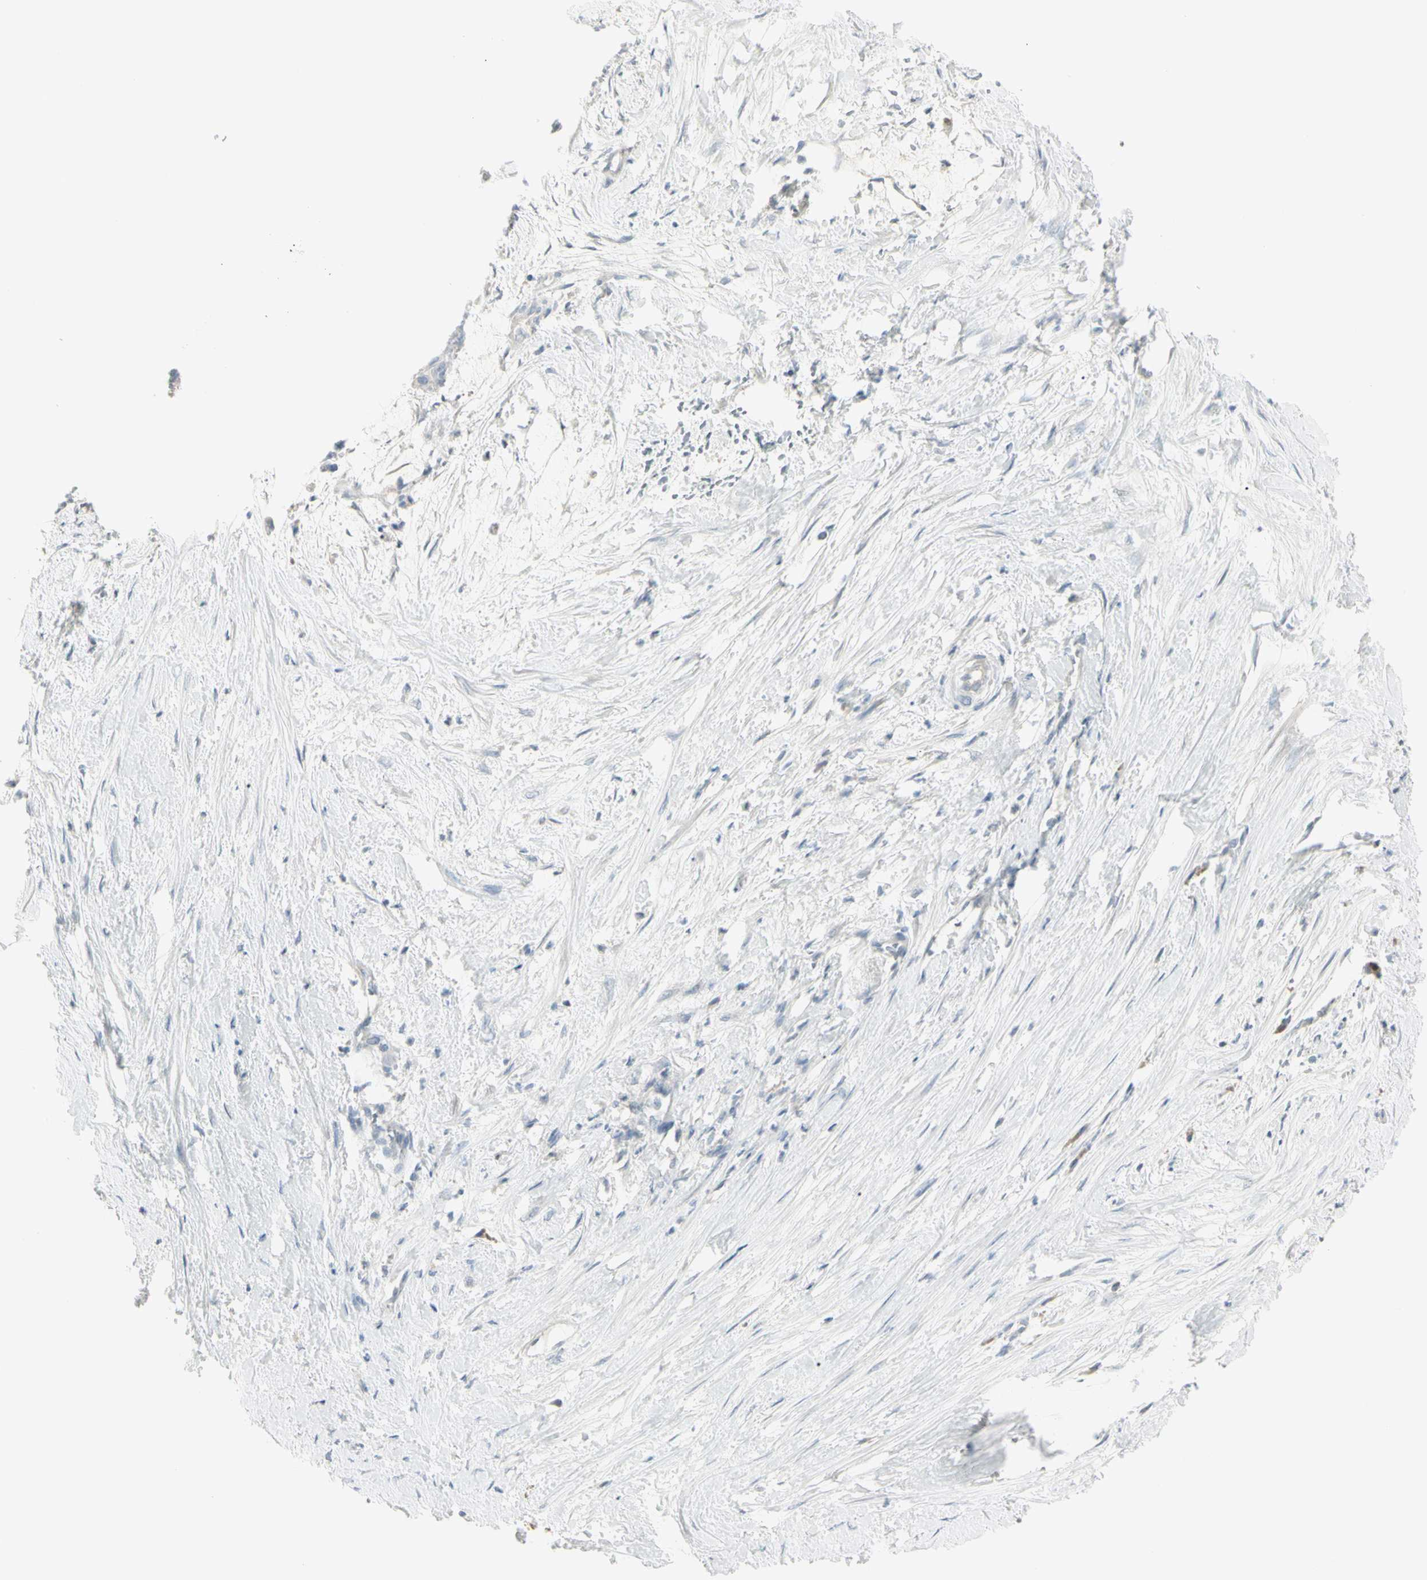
{"staining": {"intensity": "negative", "quantity": "none", "location": "none"}, "tissue": "liver cancer", "cell_type": "Tumor cells", "image_type": "cancer", "snomed": [{"axis": "morphology", "description": "Cholangiocarcinoma"}, {"axis": "topography", "description": "Liver"}], "caption": "IHC of cholangiocarcinoma (liver) reveals no expression in tumor cells.", "gene": "PIP", "patient": {"sex": "female", "age": 73}}